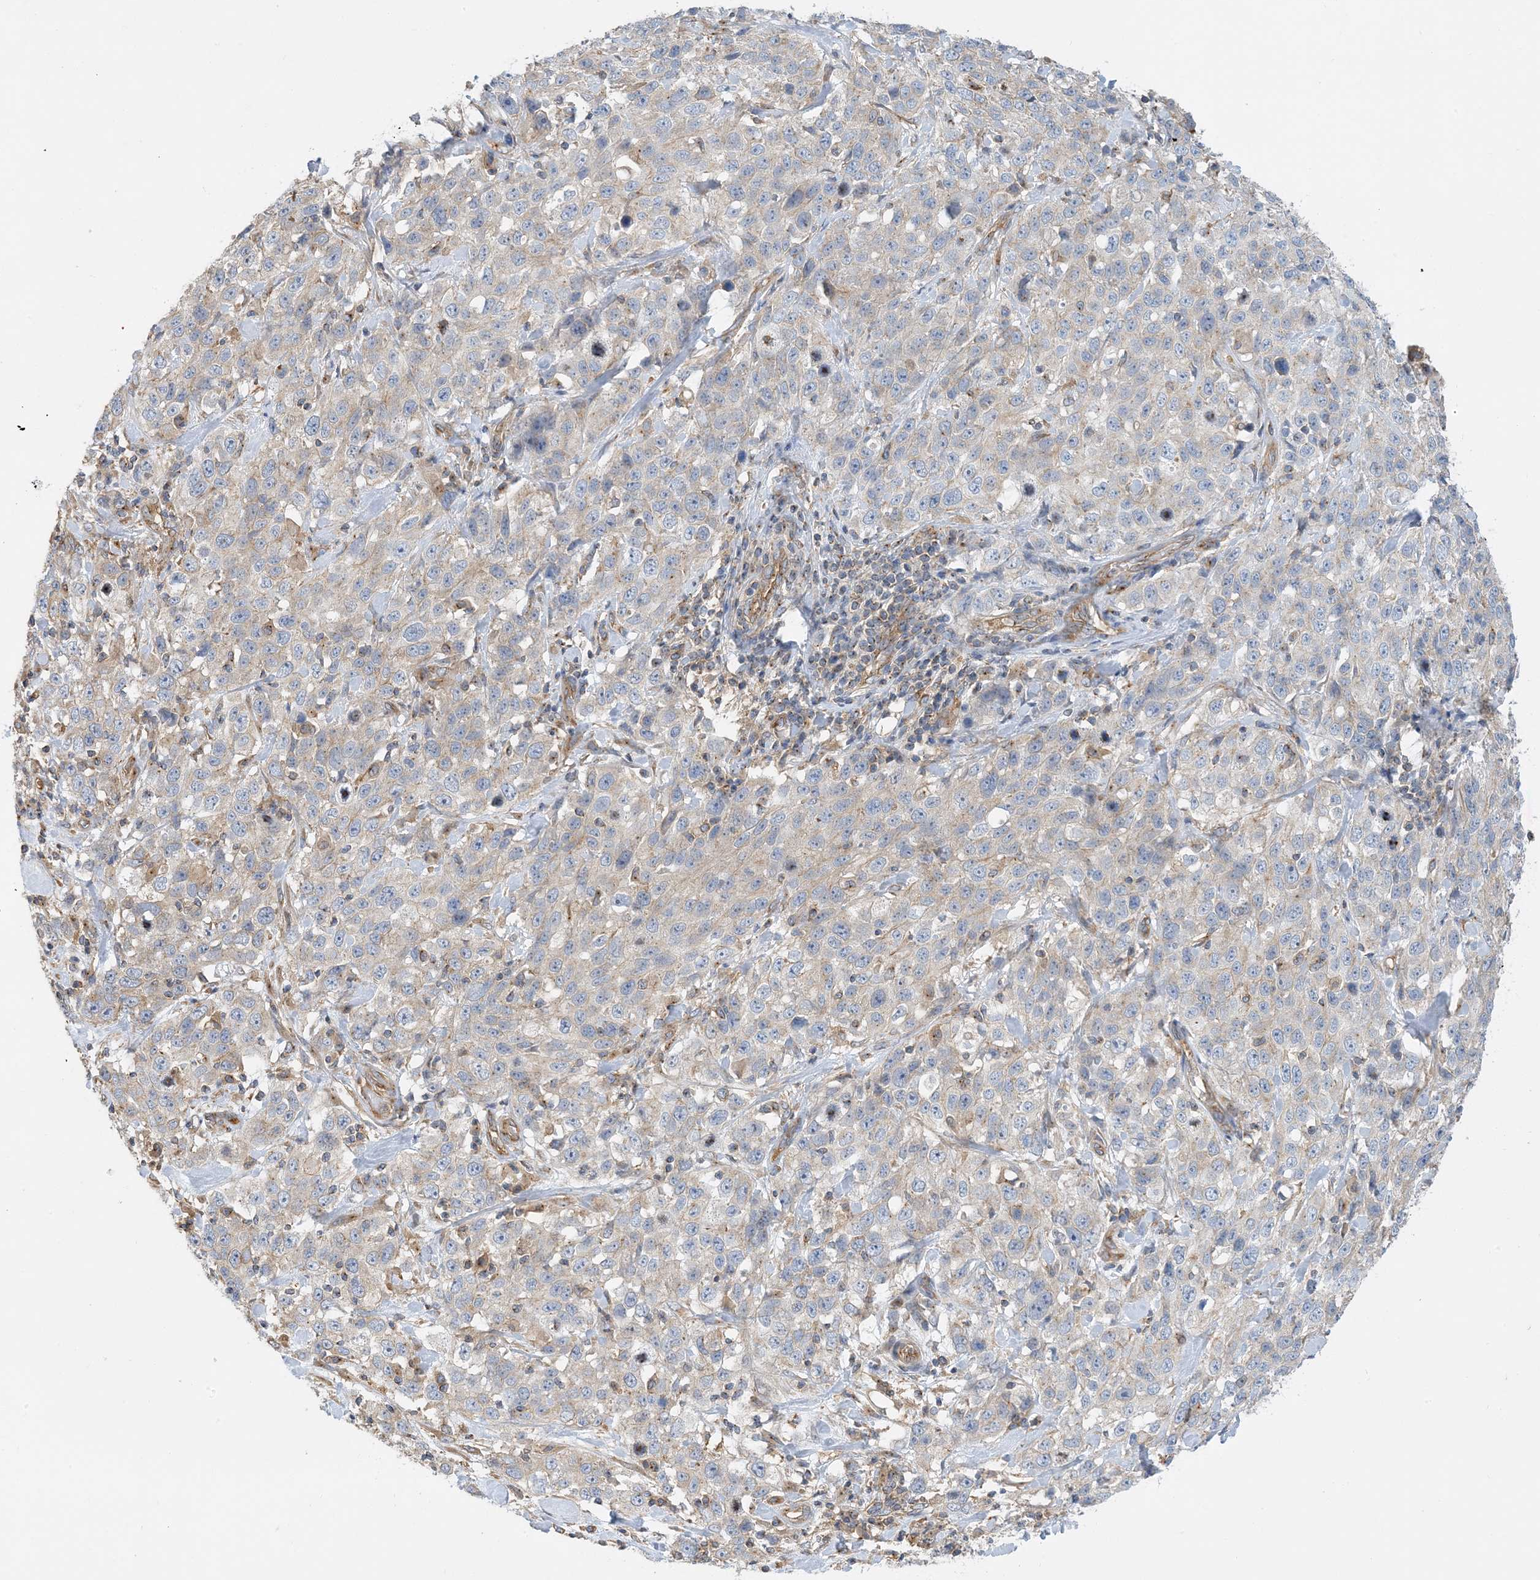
{"staining": {"intensity": "weak", "quantity": "<25%", "location": "cytoplasmic/membranous"}, "tissue": "stomach cancer", "cell_type": "Tumor cells", "image_type": "cancer", "snomed": [{"axis": "morphology", "description": "Normal tissue, NOS"}, {"axis": "morphology", "description": "Adenocarcinoma, NOS"}, {"axis": "topography", "description": "Lymph node"}, {"axis": "topography", "description": "Stomach"}], "caption": "Human stomach cancer (adenocarcinoma) stained for a protein using IHC shows no staining in tumor cells.", "gene": "SIDT1", "patient": {"sex": "male", "age": 48}}